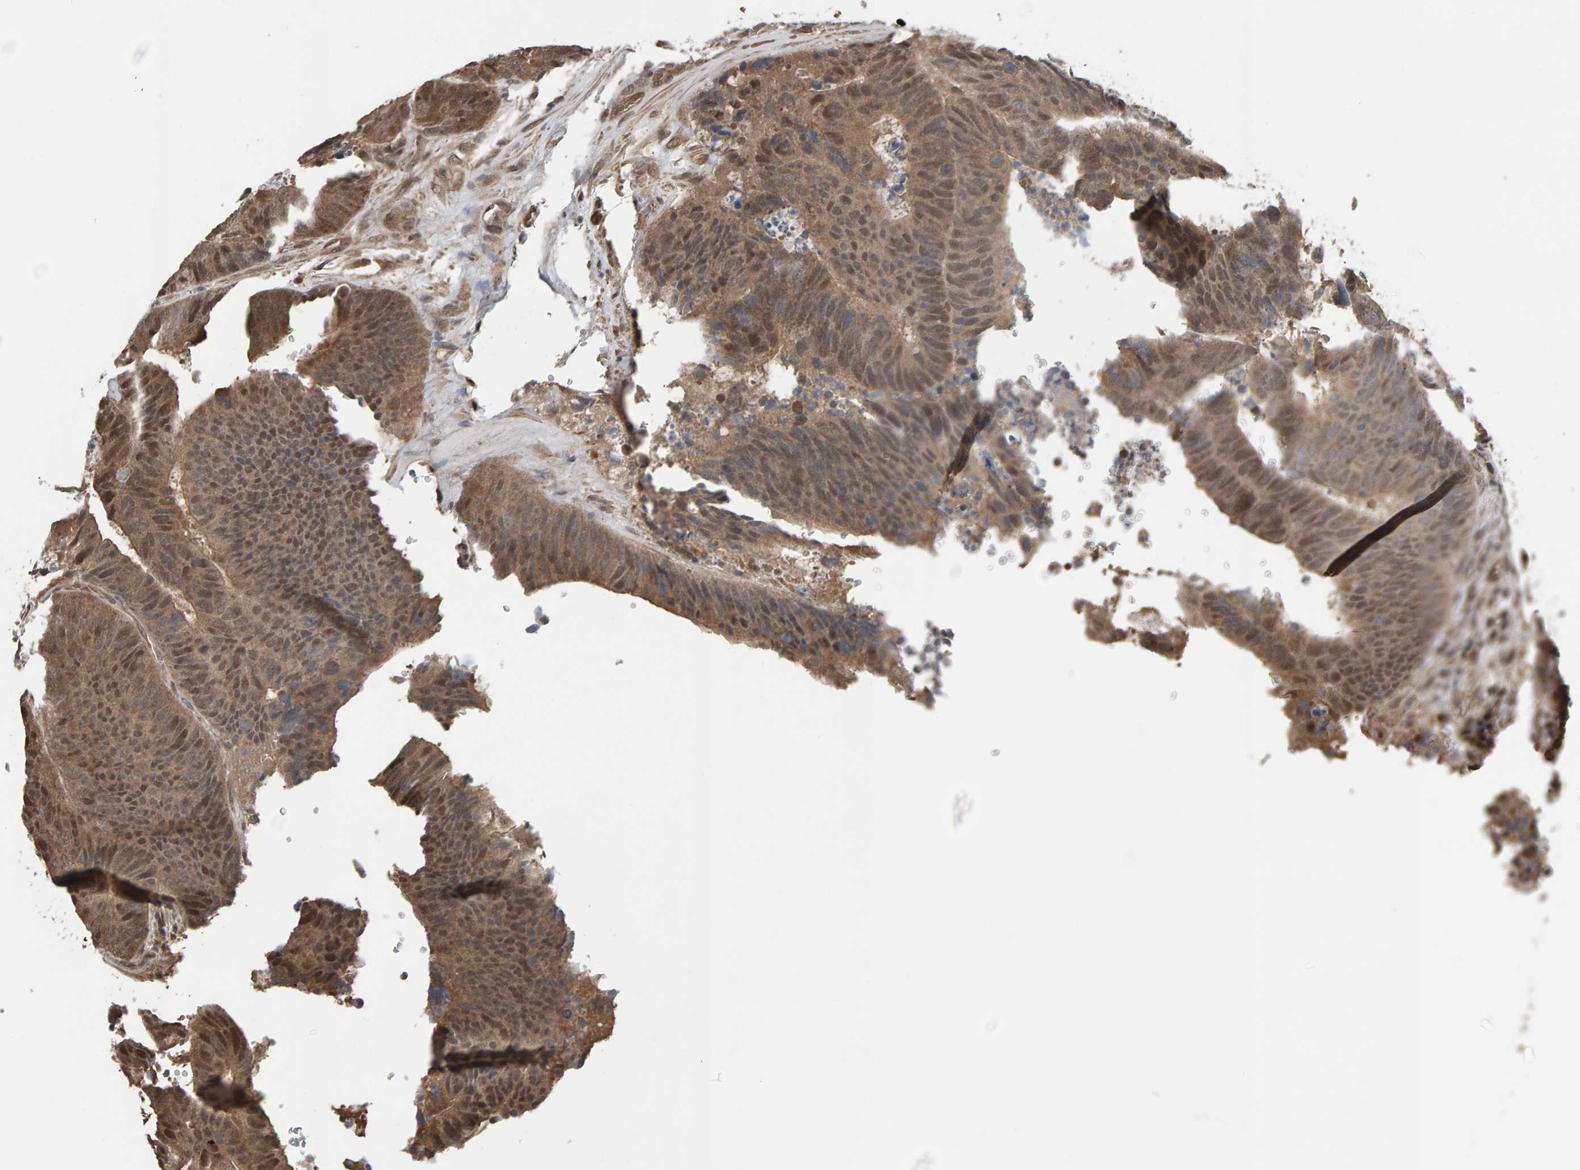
{"staining": {"intensity": "moderate", "quantity": ">75%", "location": "cytoplasmic/membranous,nuclear"}, "tissue": "colorectal cancer", "cell_type": "Tumor cells", "image_type": "cancer", "snomed": [{"axis": "morphology", "description": "Adenocarcinoma, NOS"}, {"axis": "topography", "description": "Colon"}], "caption": "Moderate cytoplasmic/membranous and nuclear positivity is seen in approximately >75% of tumor cells in colorectal adenocarcinoma.", "gene": "COASY", "patient": {"sex": "male", "age": 56}}